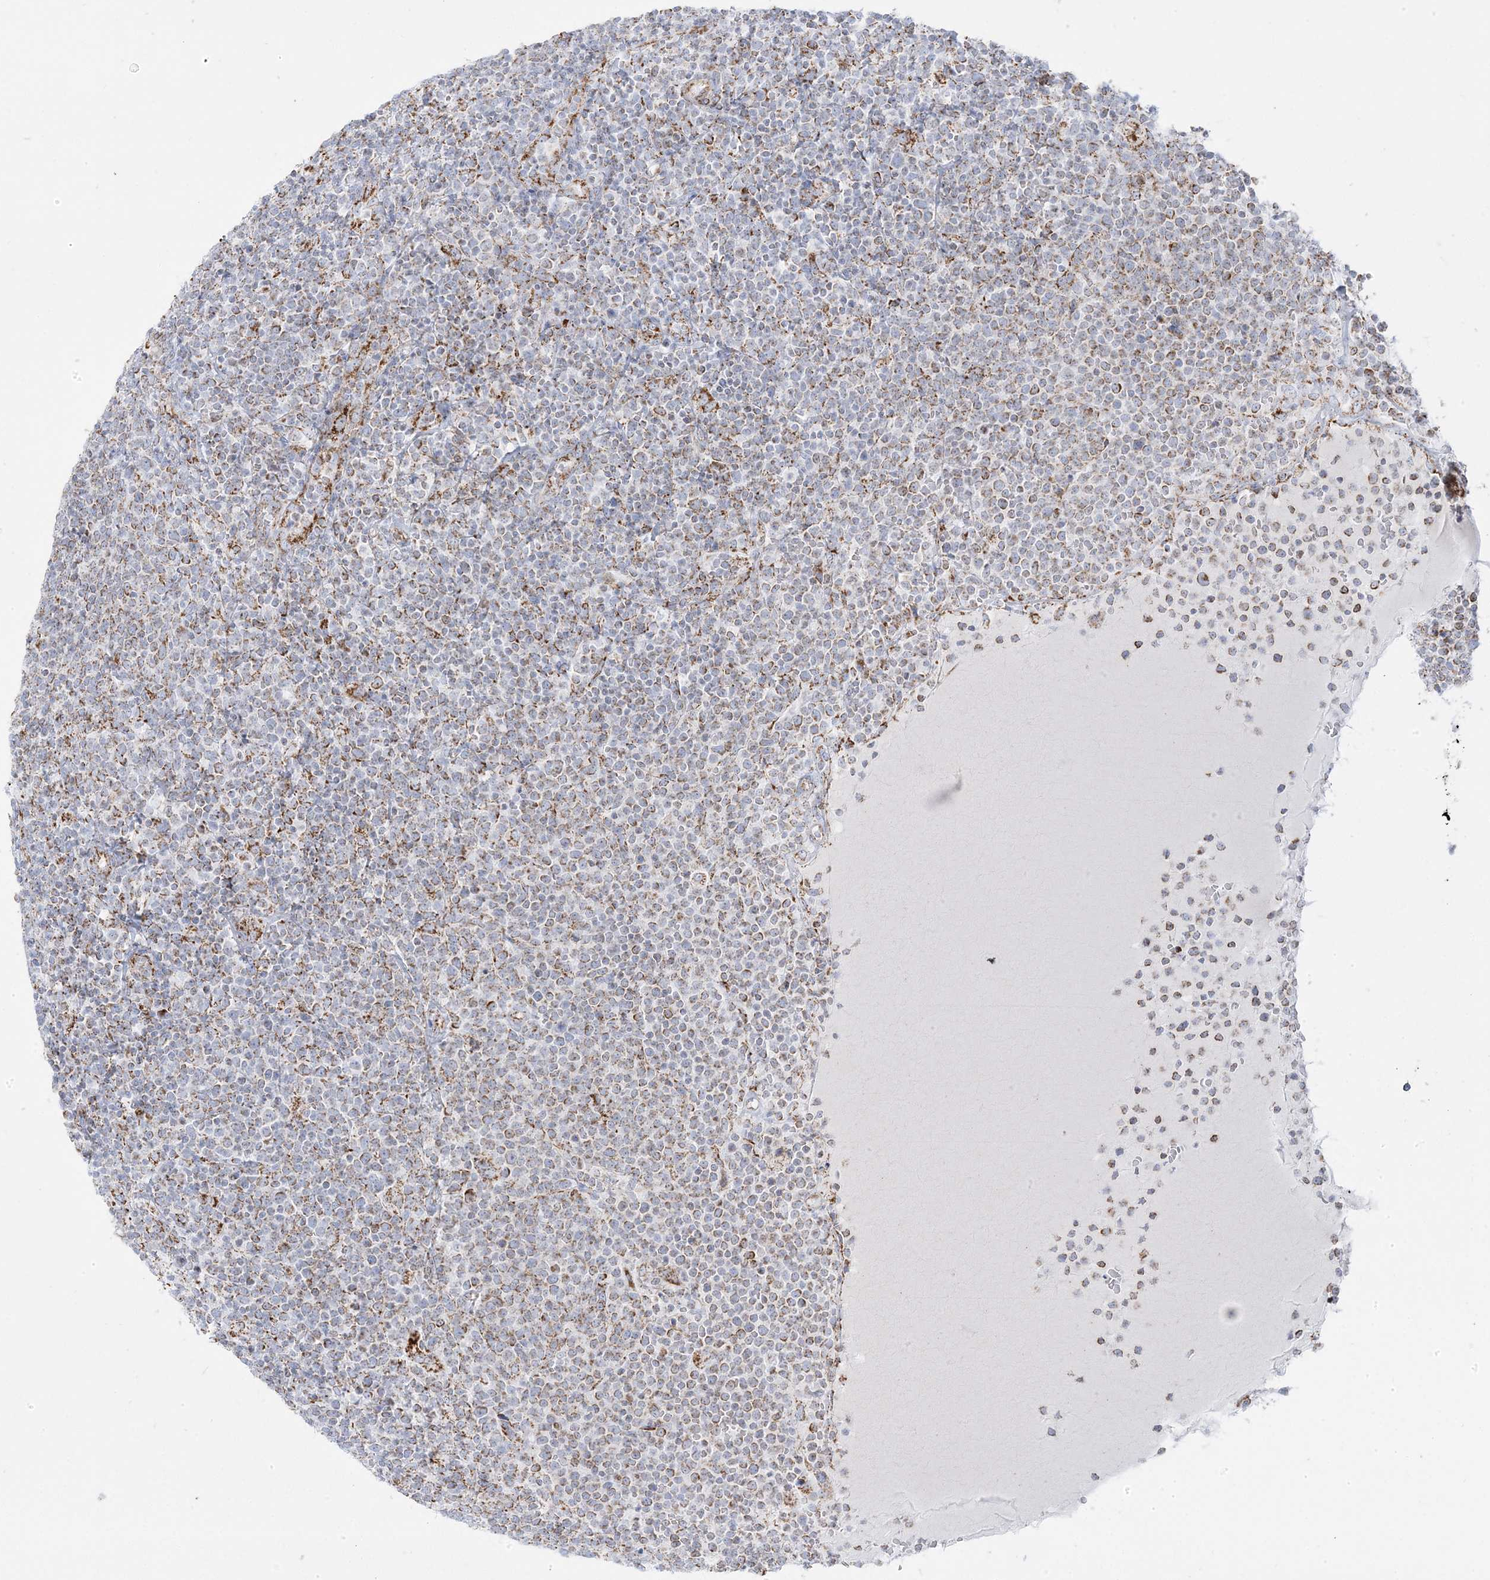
{"staining": {"intensity": "moderate", "quantity": ">75%", "location": "cytoplasmic/membranous"}, "tissue": "lymphoma", "cell_type": "Tumor cells", "image_type": "cancer", "snomed": [{"axis": "morphology", "description": "Malignant lymphoma, non-Hodgkin's type, High grade"}, {"axis": "topography", "description": "Lymph node"}], "caption": "This histopathology image reveals lymphoma stained with immunohistochemistry (IHC) to label a protein in brown. The cytoplasmic/membranous of tumor cells show moderate positivity for the protein. Nuclei are counter-stained blue.", "gene": "PCCB", "patient": {"sex": "male", "age": 61}}